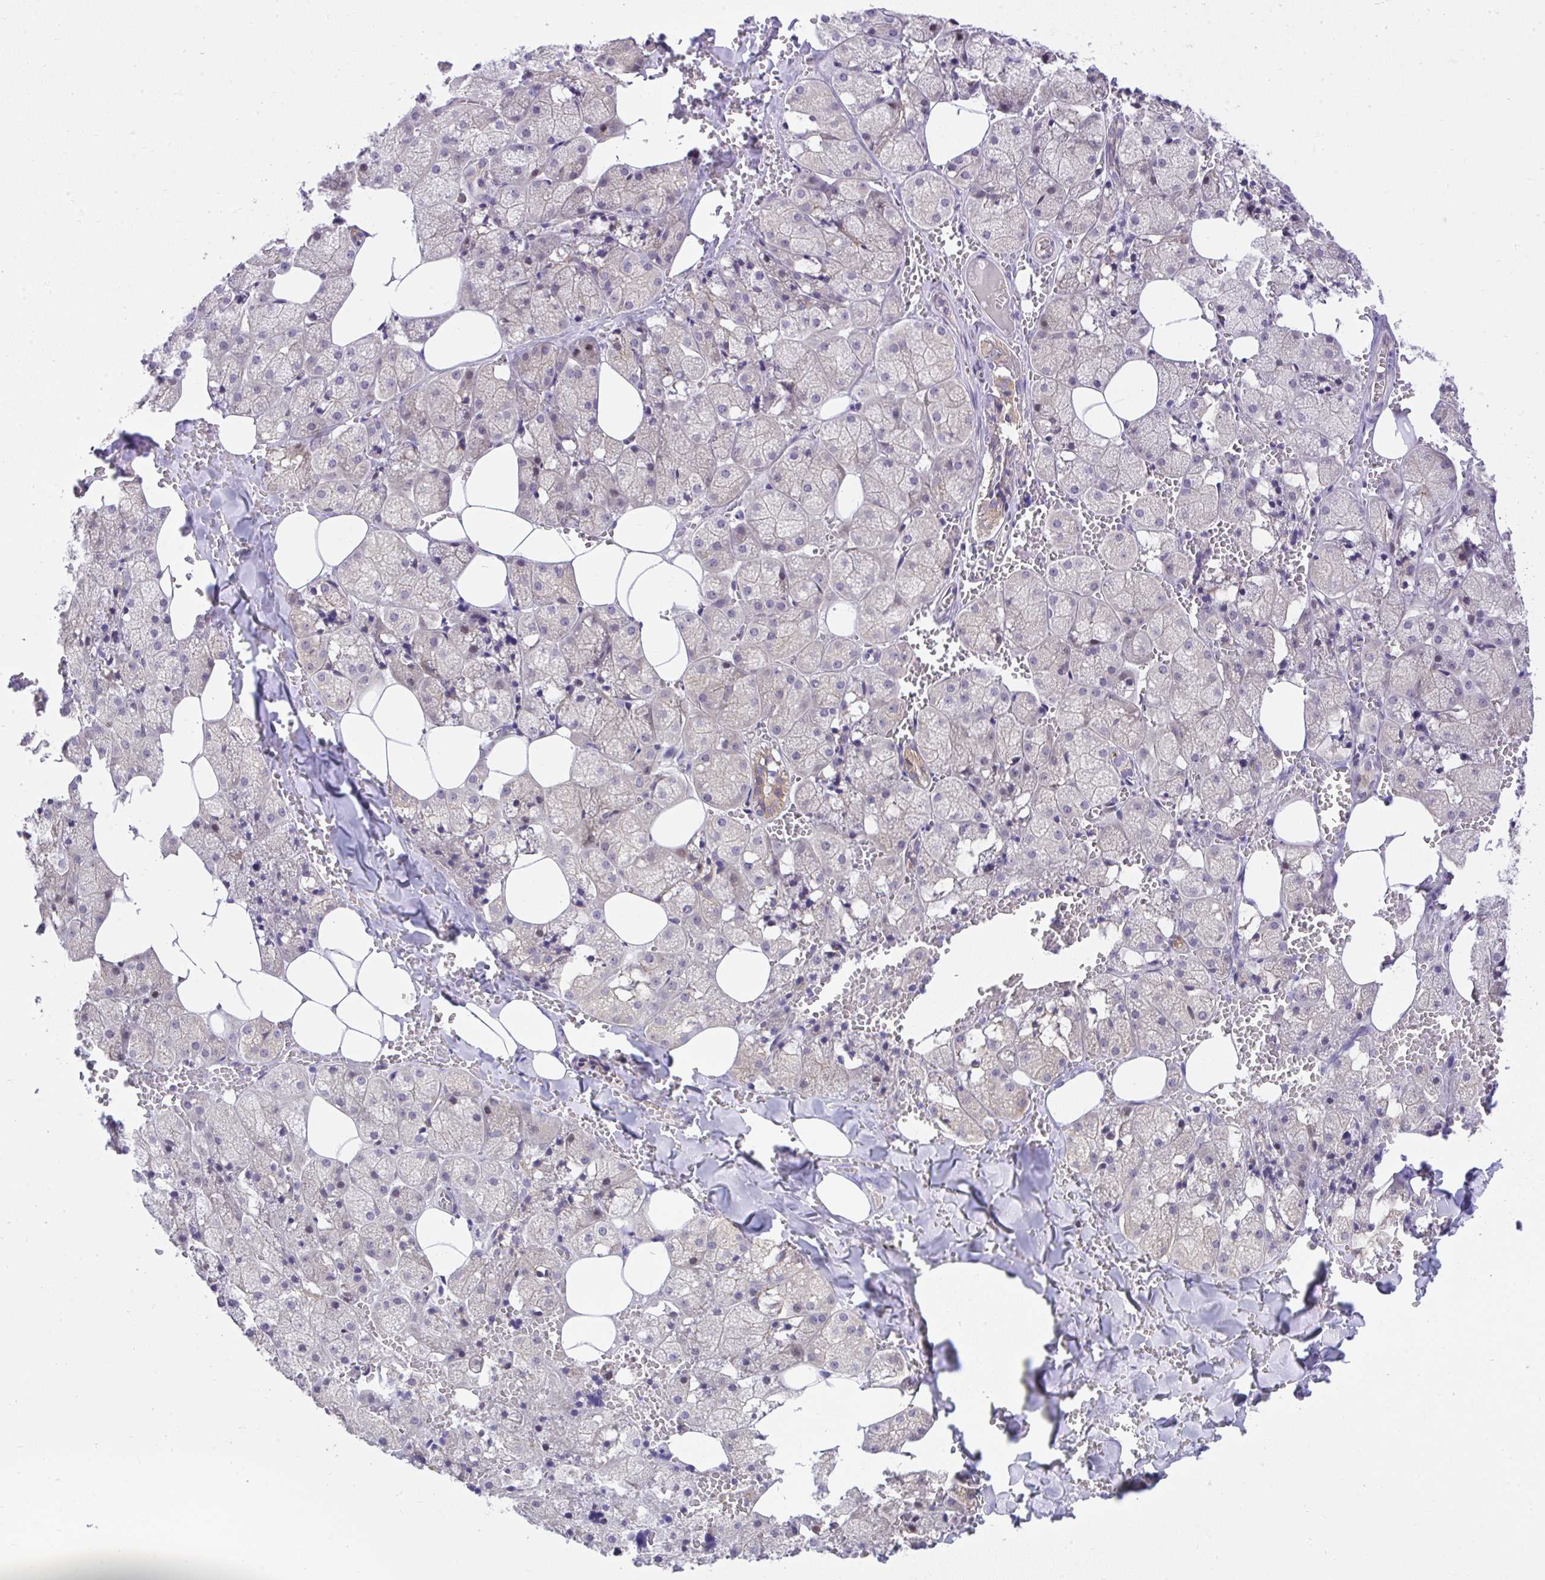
{"staining": {"intensity": "strong", "quantity": "25%-75%", "location": "cytoplasmic/membranous"}, "tissue": "salivary gland", "cell_type": "Glandular cells", "image_type": "normal", "snomed": [{"axis": "morphology", "description": "Normal tissue, NOS"}, {"axis": "topography", "description": "Salivary gland"}, {"axis": "topography", "description": "Peripheral nerve tissue"}], "caption": "DAB immunohistochemical staining of normal salivary gland reveals strong cytoplasmic/membranous protein positivity in approximately 25%-75% of glandular cells.", "gene": "CHIA", "patient": {"sex": "male", "age": 38}}